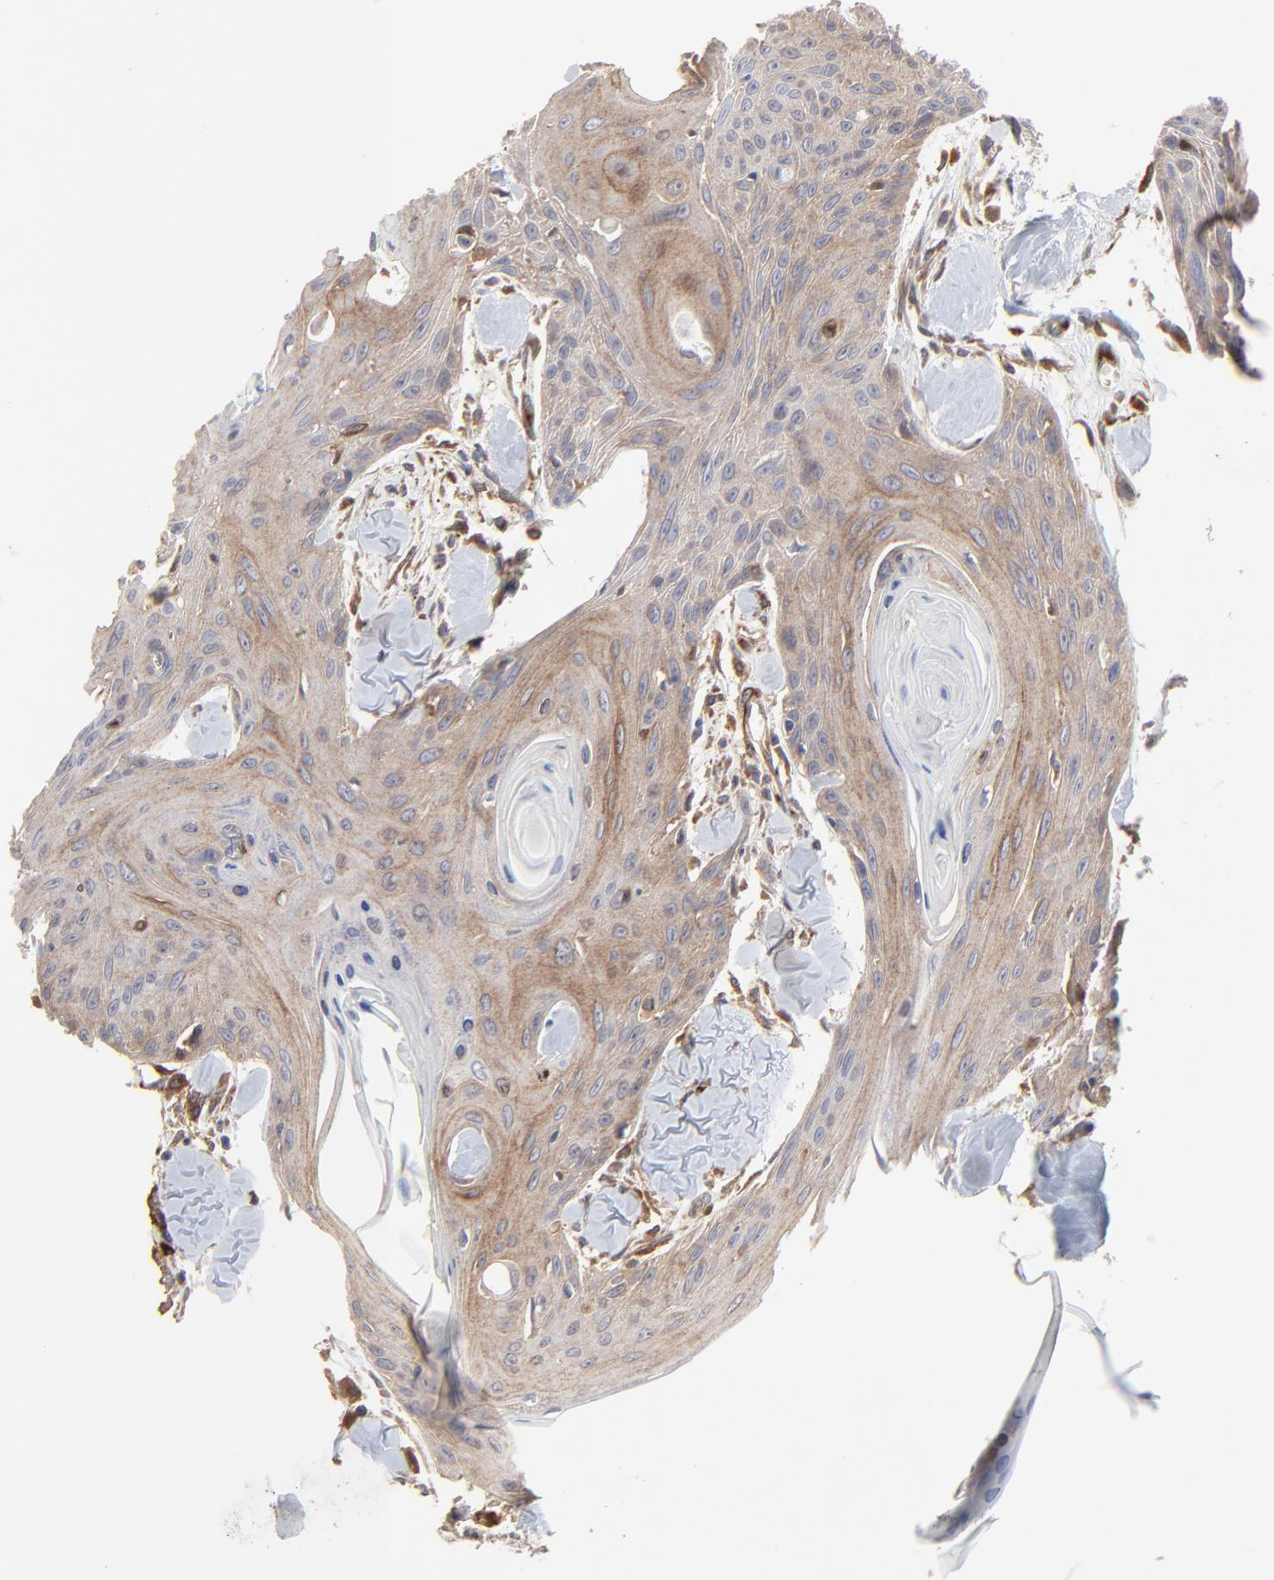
{"staining": {"intensity": "moderate", "quantity": ">75%", "location": "cytoplasmic/membranous"}, "tissue": "head and neck cancer", "cell_type": "Tumor cells", "image_type": "cancer", "snomed": [{"axis": "morphology", "description": "Squamous cell carcinoma, NOS"}, {"axis": "morphology", "description": "Squamous cell carcinoma, metastatic, NOS"}, {"axis": "topography", "description": "Lymph node"}, {"axis": "topography", "description": "Salivary gland"}, {"axis": "topography", "description": "Head-Neck"}], "caption": "Tumor cells display moderate cytoplasmic/membranous expression in about >75% of cells in metastatic squamous cell carcinoma (head and neck). (Stains: DAB (3,3'-diaminobenzidine) in brown, nuclei in blue, Microscopy: brightfield microscopy at high magnification).", "gene": "RAB9A", "patient": {"sex": "female", "age": 74}}